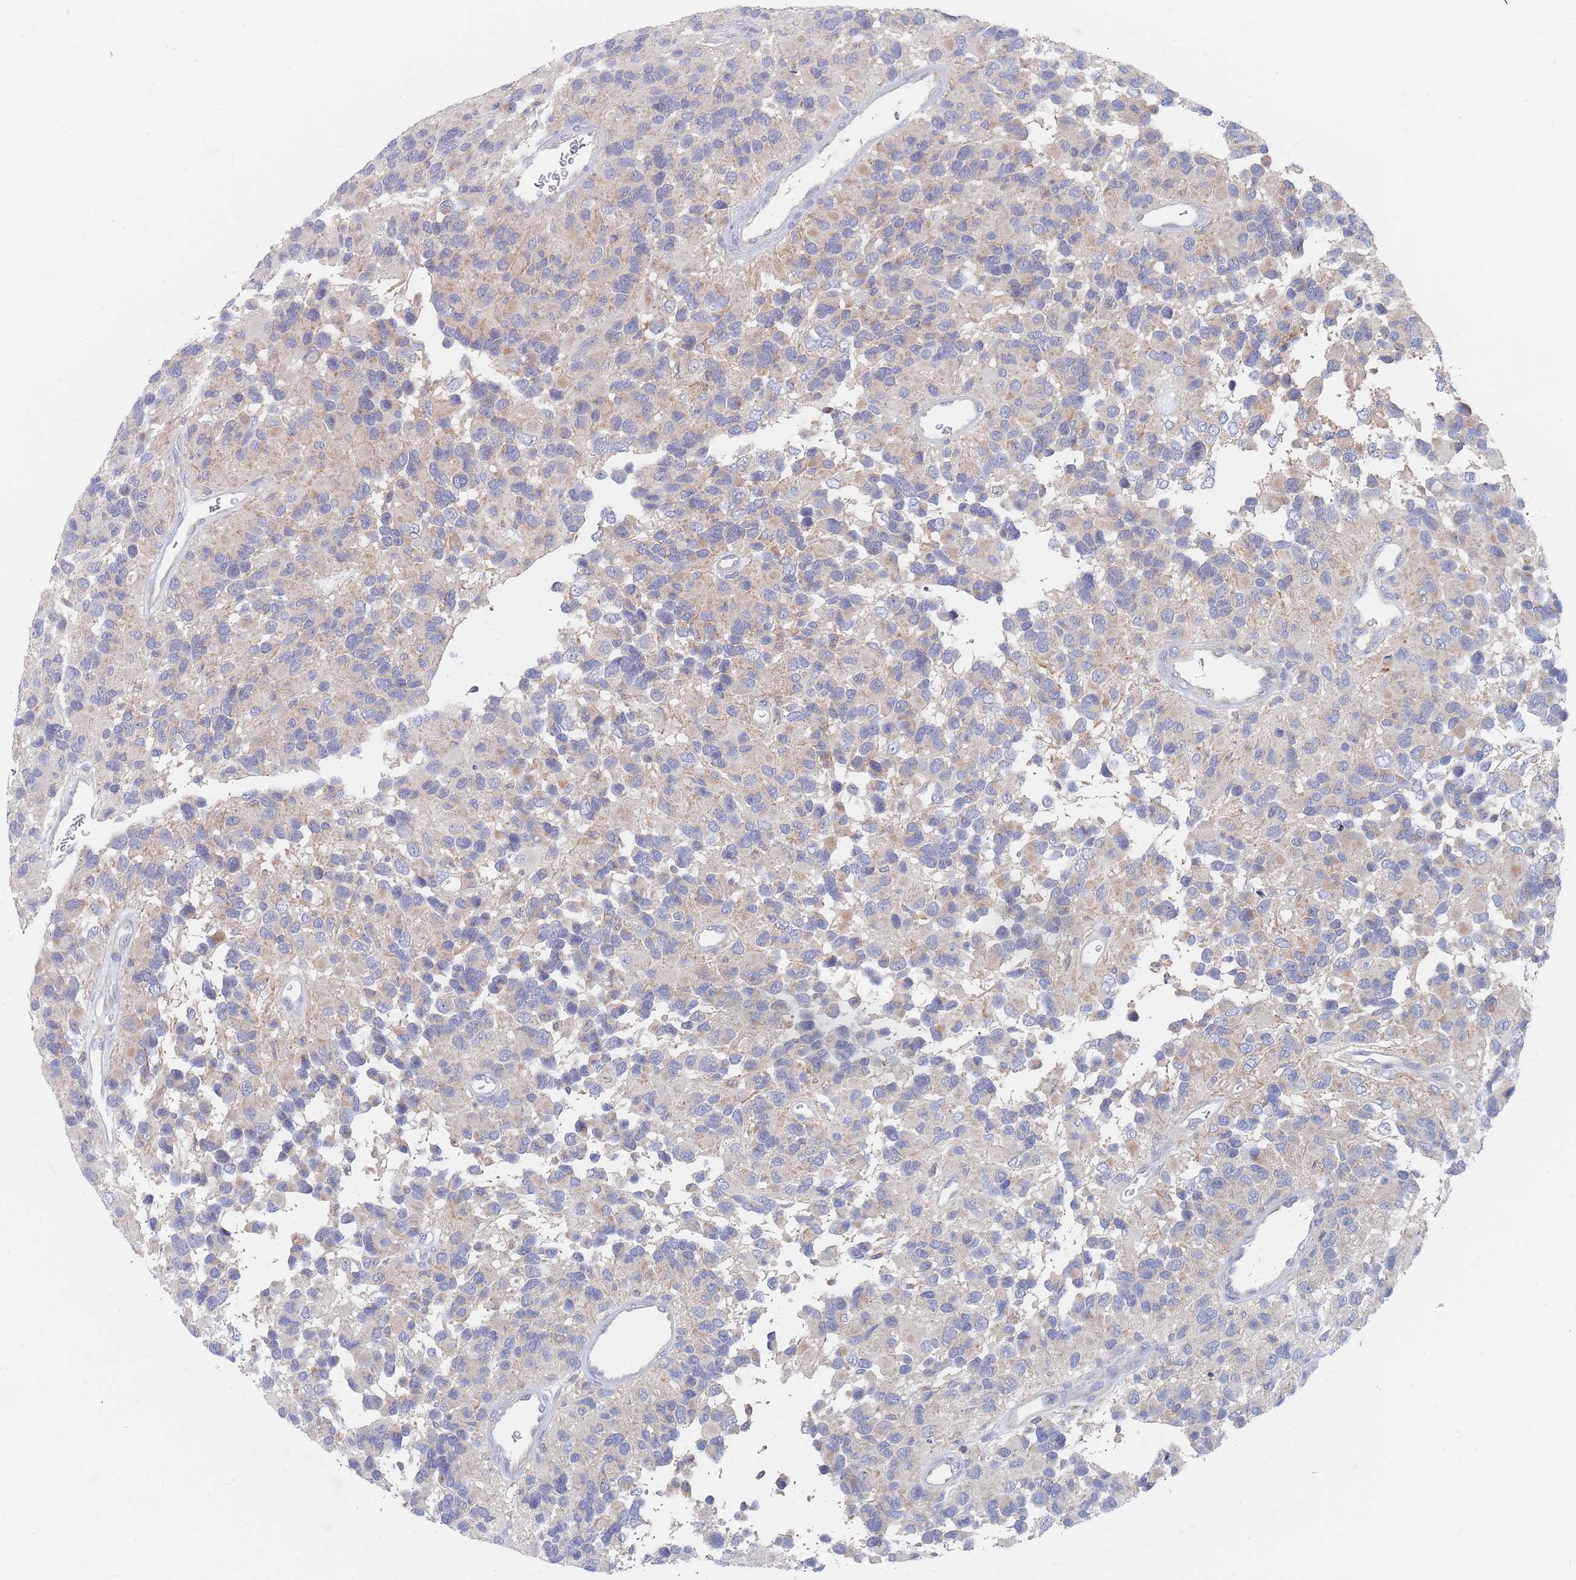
{"staining": {"intensity": "negative", "quantity": "none", "location": "none"}, "tissue": "glioma", "cell_type": "Tumor cells", "image_type": "cancer", "snomed": [{"axis": "morphology", "description": "Glioma, malignant, High grade"}, {"axis": "topography", "description": "Brain"}], "caption": "This is a image of IHC staining of malignant high-grade glioma, which shows no positivity in tumor cells.", "gene": "PPP6C", "patient": {"sex": "male", "age": 77}}